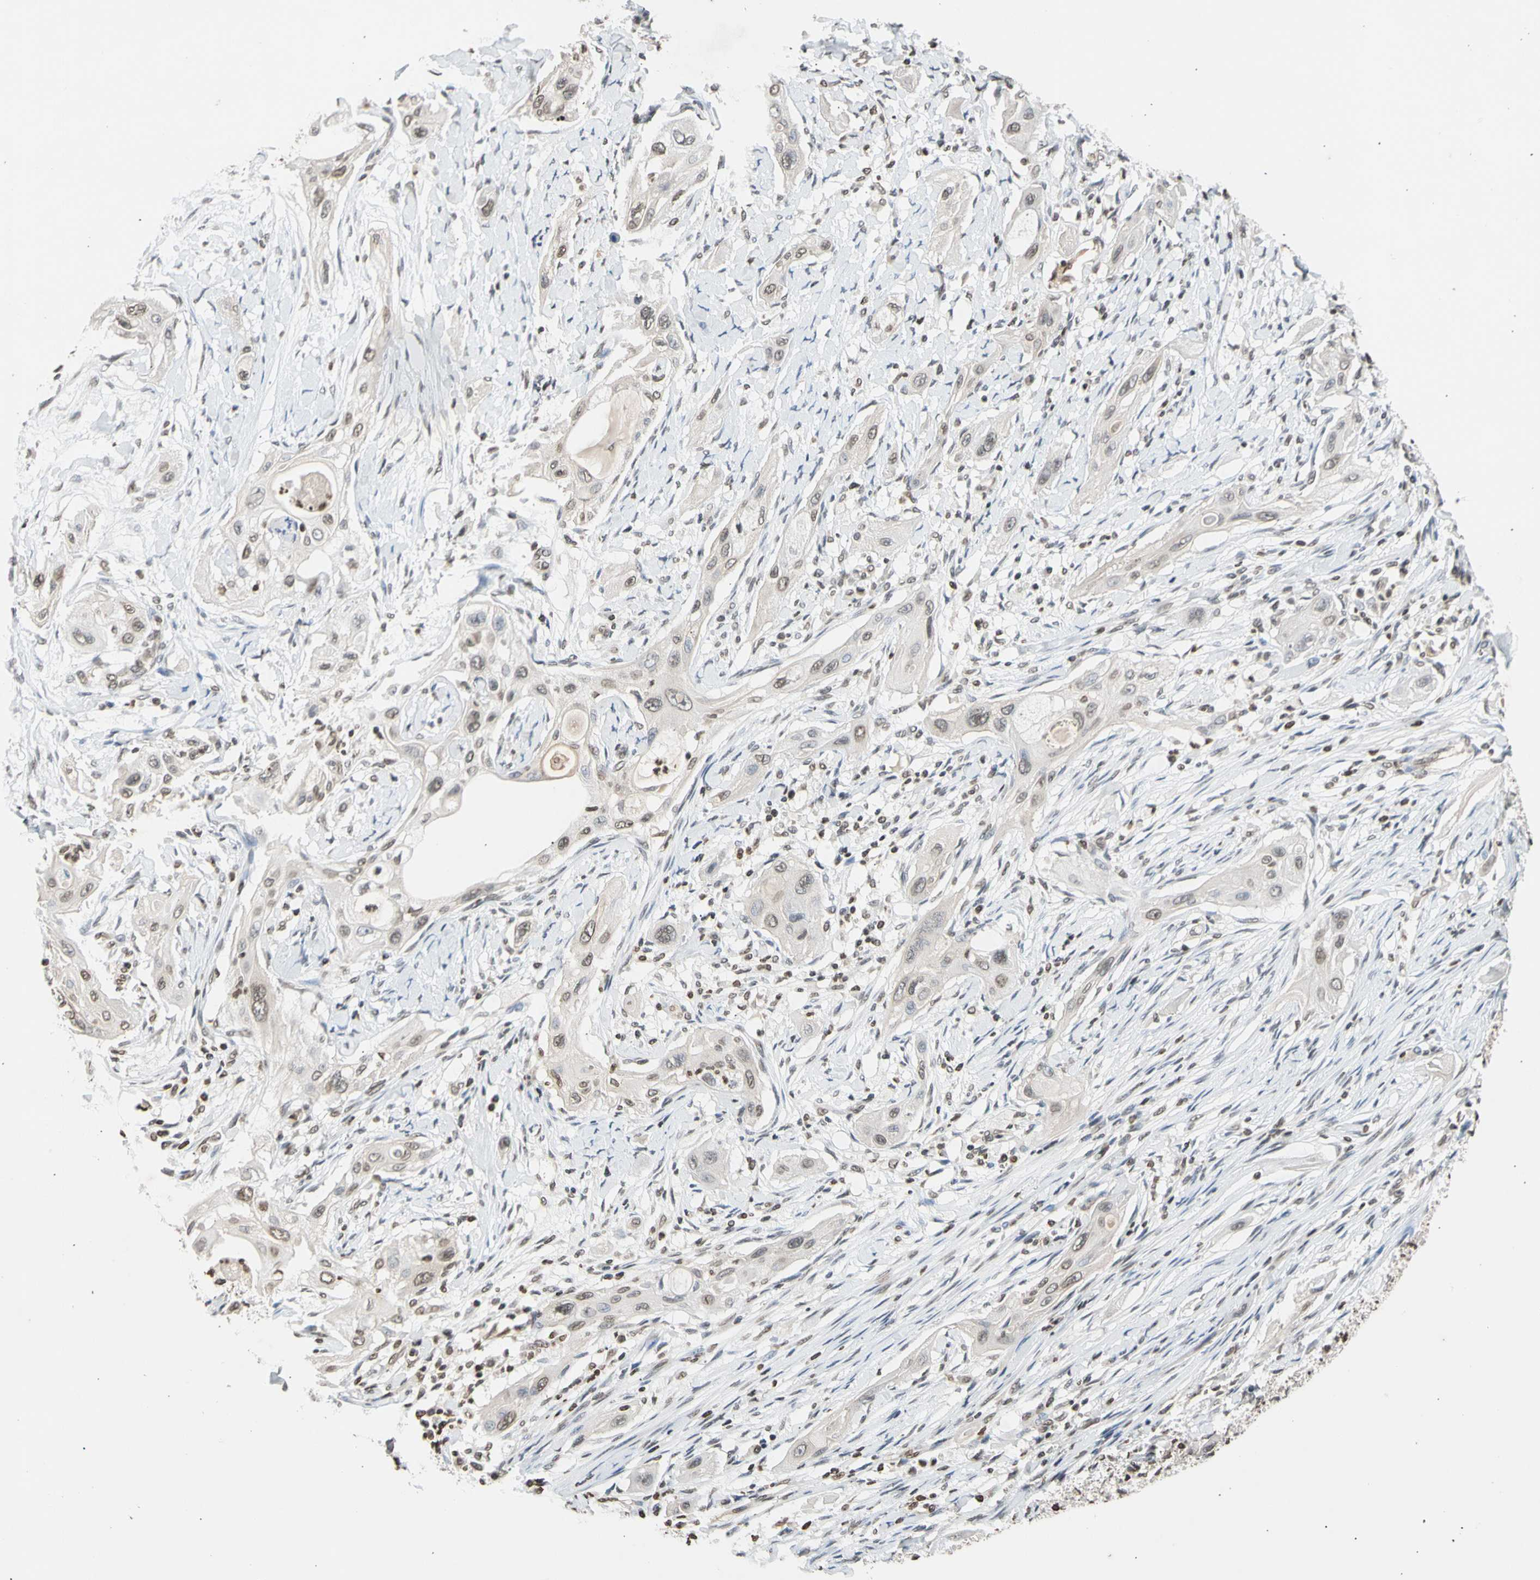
{"staining": {"intensity": "negative", "quantity": "none", "location": "none"}, "tissue": "lung cancer", "cell_type": "Tumor cells", "image_type": "cancer", "snomed": [{"axis": "morphology", "description": "Squamous cell carcinoma, NOS"}, {"axis": "topography", "description": "Lung"}], "caption": "High power microscopy image of an immunohistochemistry (IHC) image of lung cancer (squamous cell carcinoma), revealing no significant positivity in tumor cells.", "gene": "GPX4", "patient": {"sex": "female", "age": 47}}